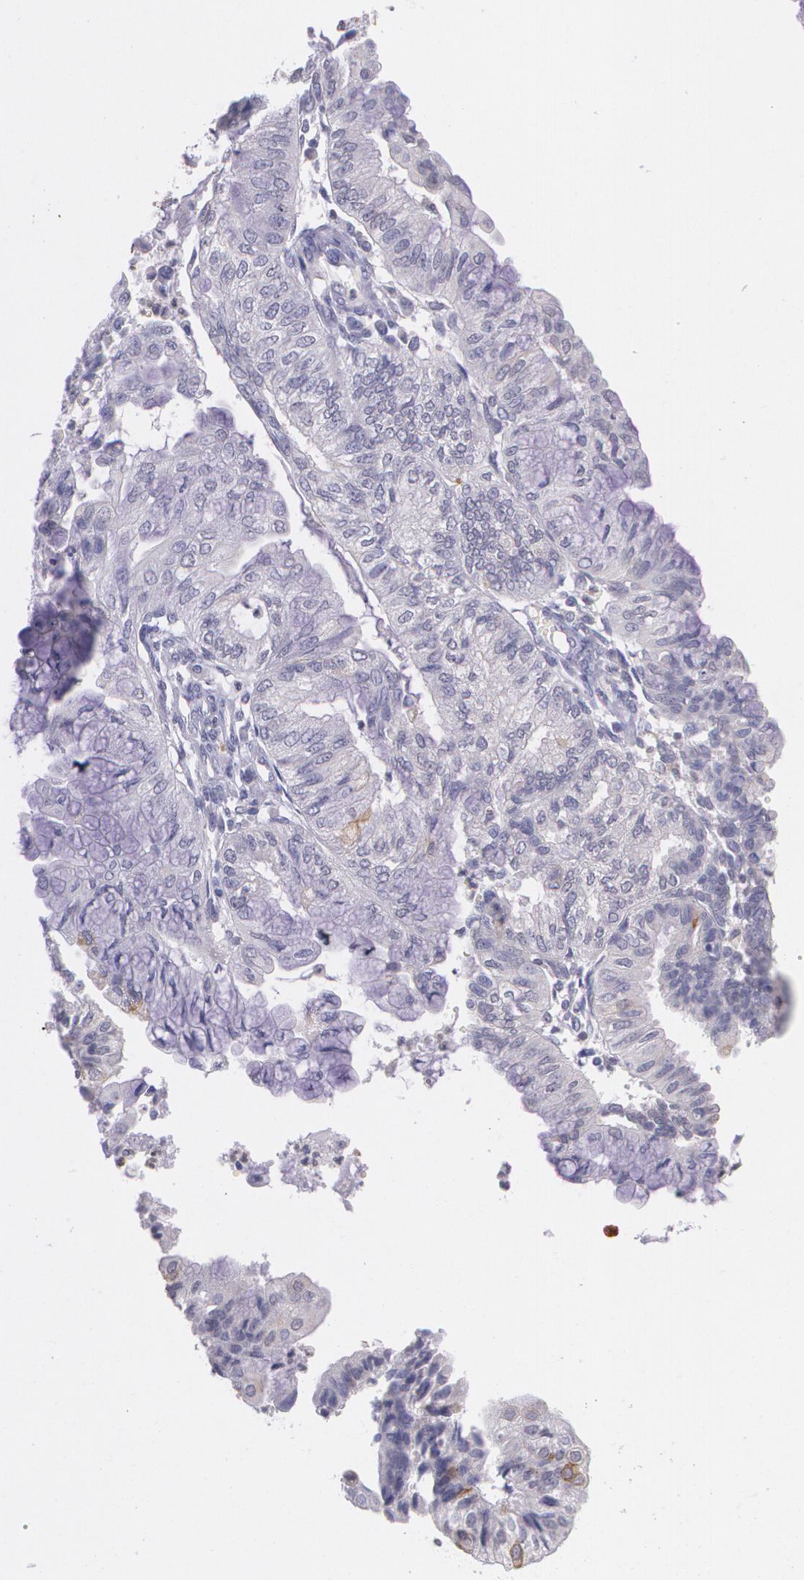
{"staining": {"intensity": "negative", "quantity": "none", "location": "none"}, "tissue": "endometrial cancer", "cell_type": "Tumor cells", "image_type": "cancer", "snomed": [{"axis": "morphology", "description": "Adenocarcinoma, NOS"}, {"axis": "topography", "description": "Endometrium"}], "caption": "Tumor cells show no significant expression in endometrial cancer (adenocarcinoma). (DAB immunohistochemistry (IHC), high magnification).", "gene": "RTN1", "patient": {"sex": "female", "age": 59}}